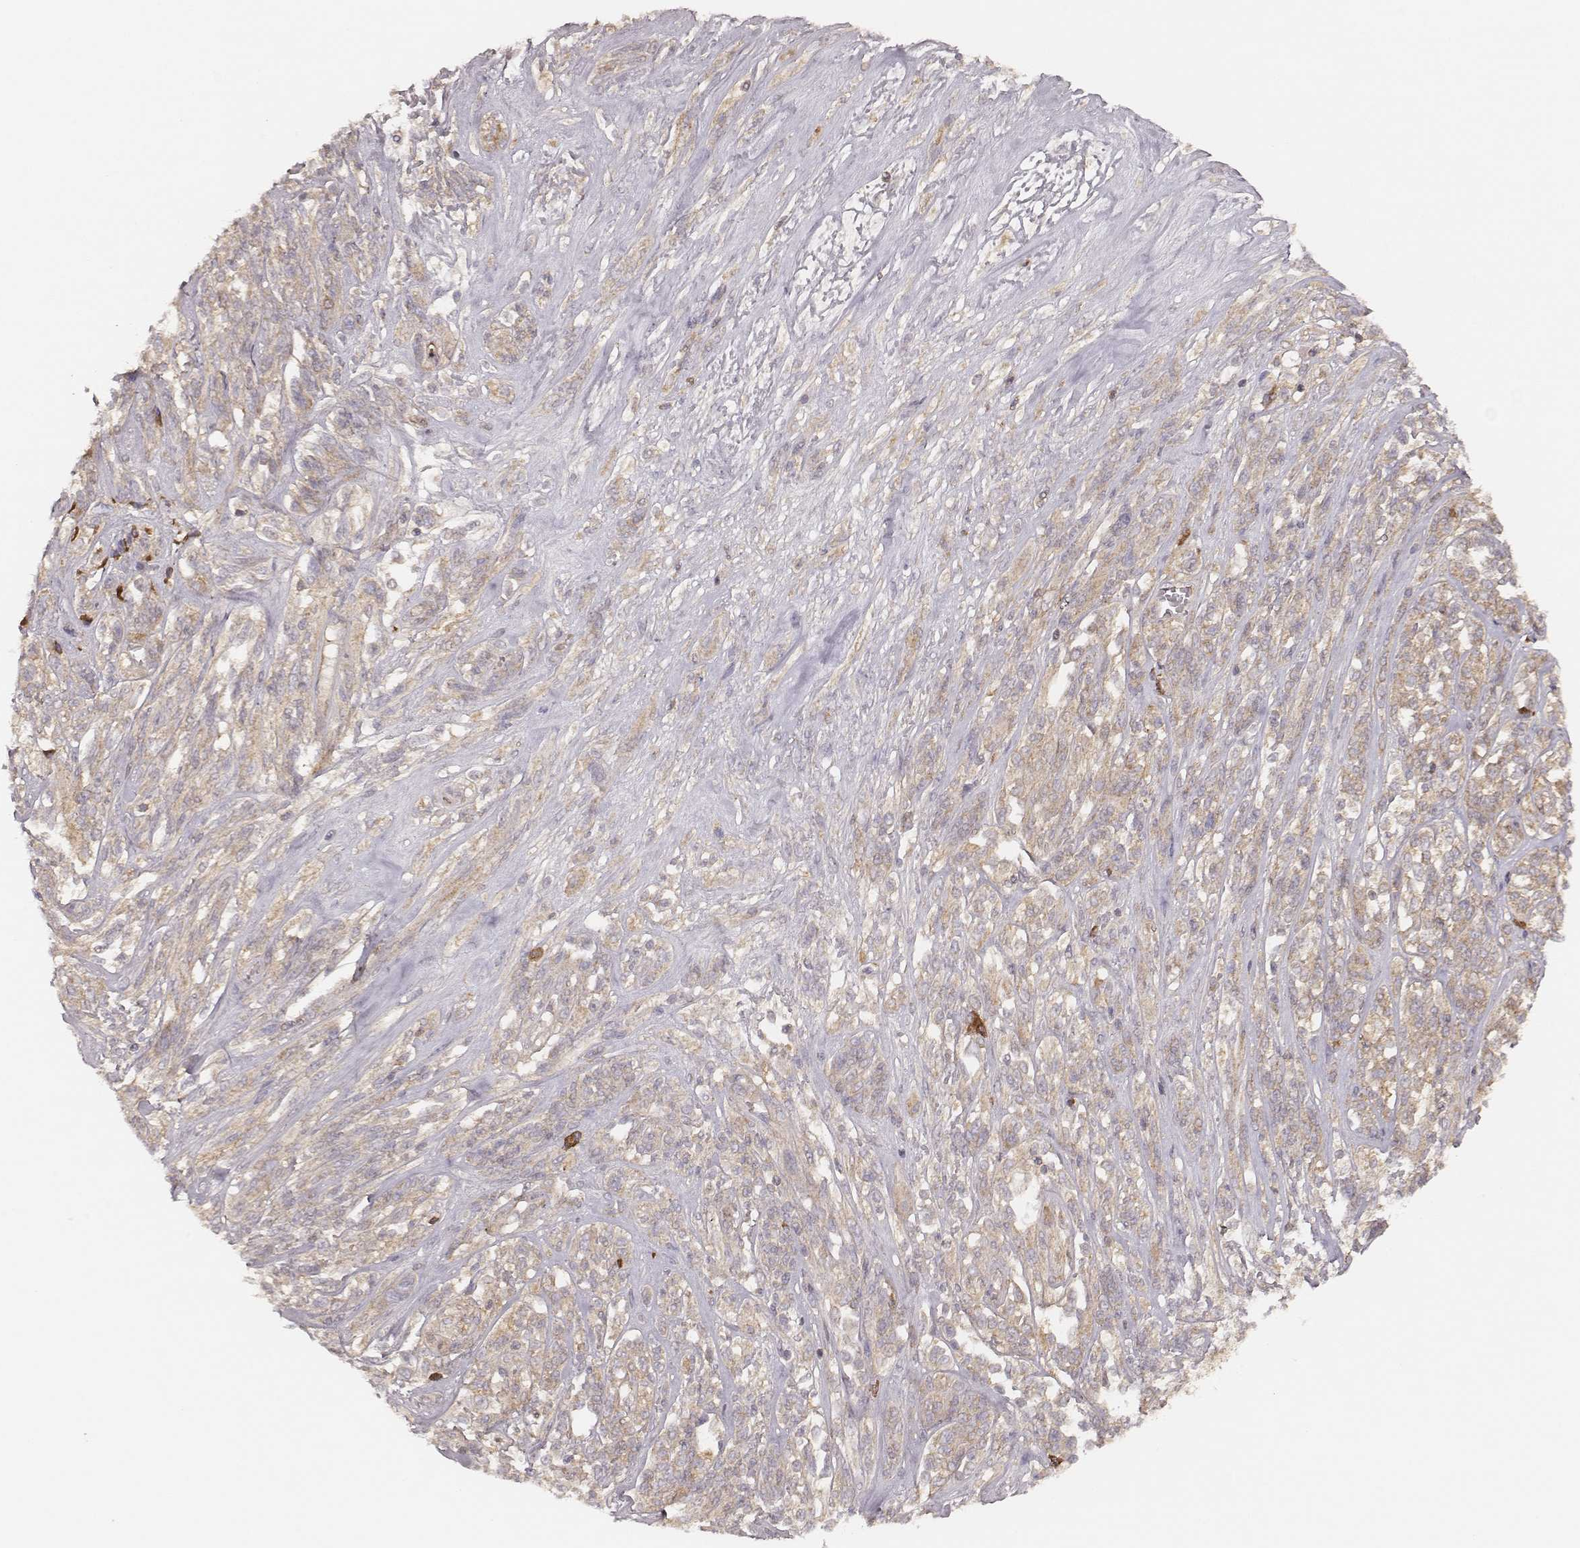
{"staining": {"intensity": "moderate", "quantity": "<25%", "location": "cytoplasmic/membranous"}, "tissue": "melanoma", "cell_type": "Tumor cells", "image_type": "cancer", "snomed": [{"axis": "morphology", "description": "Malignant melanoma, NOS"}, {"axis": "topography", "description": "Skin"}], "caption": "Immunohistochemistry of human malignant melanoma displays low levels of moderate cytoplasmic/membranous positivity in approximately <25% of tumor cells.", "gene": "CARS1", "patient": {"sex": "female", "age": 91}}